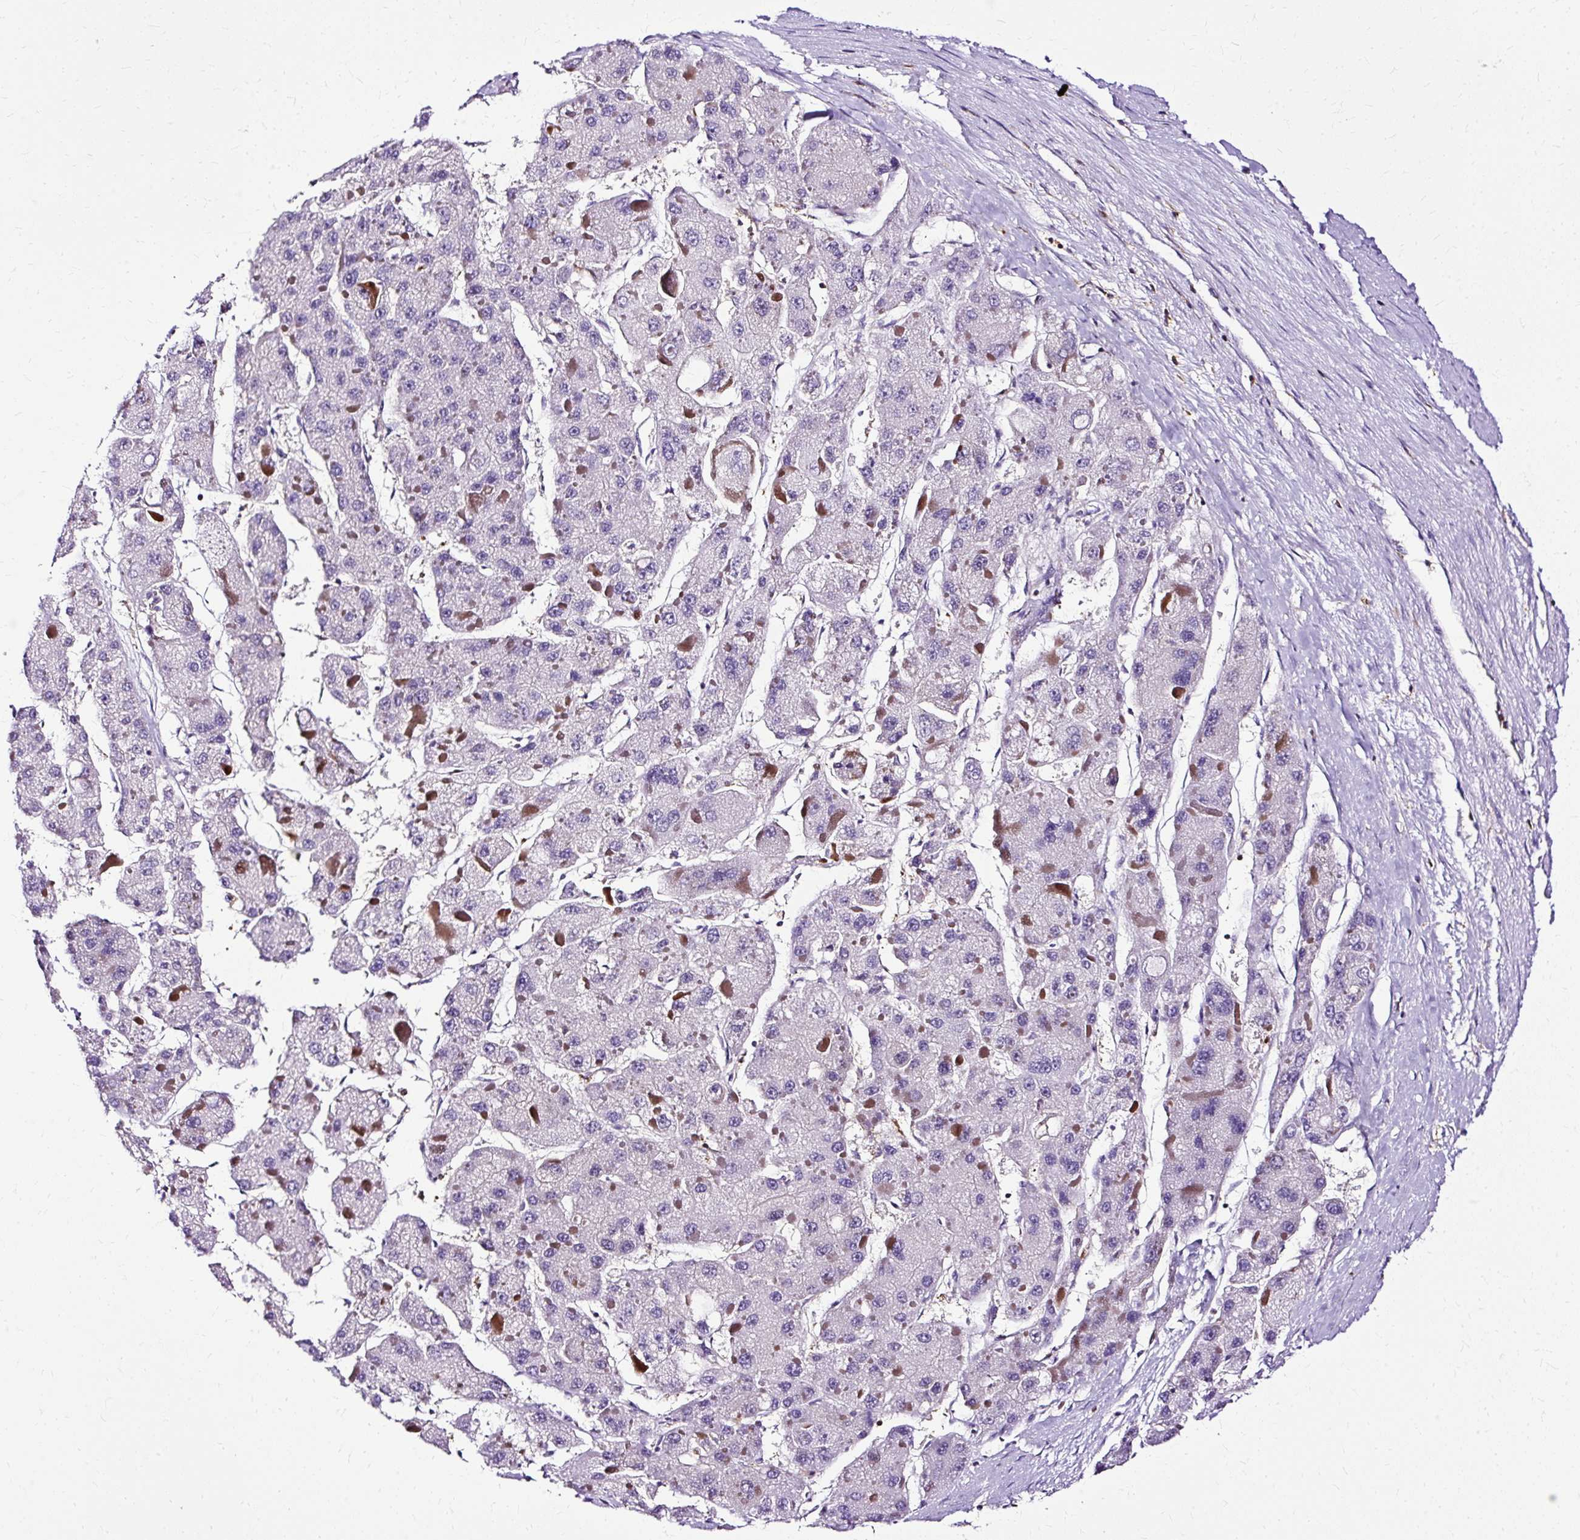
{"staining": {"intensity": "negative", "quantity": "none", "location": "none"}, "tissue": "liver cancer", "cell_type": "Tumor cells", "image_type": "cancer", "snomed": [{"axis": "morphology", "description": "Carcinoma, Hepatocellular, NOS"}, {"axis": "topography", "description": "Liver"}], "caption": "Liver hepatocellular carcinoma was stained to show a protein in brown. There is no significant expression in tumor cells.", "gene": "TWF2", "patient": {"sex": "female", "age": 73}}